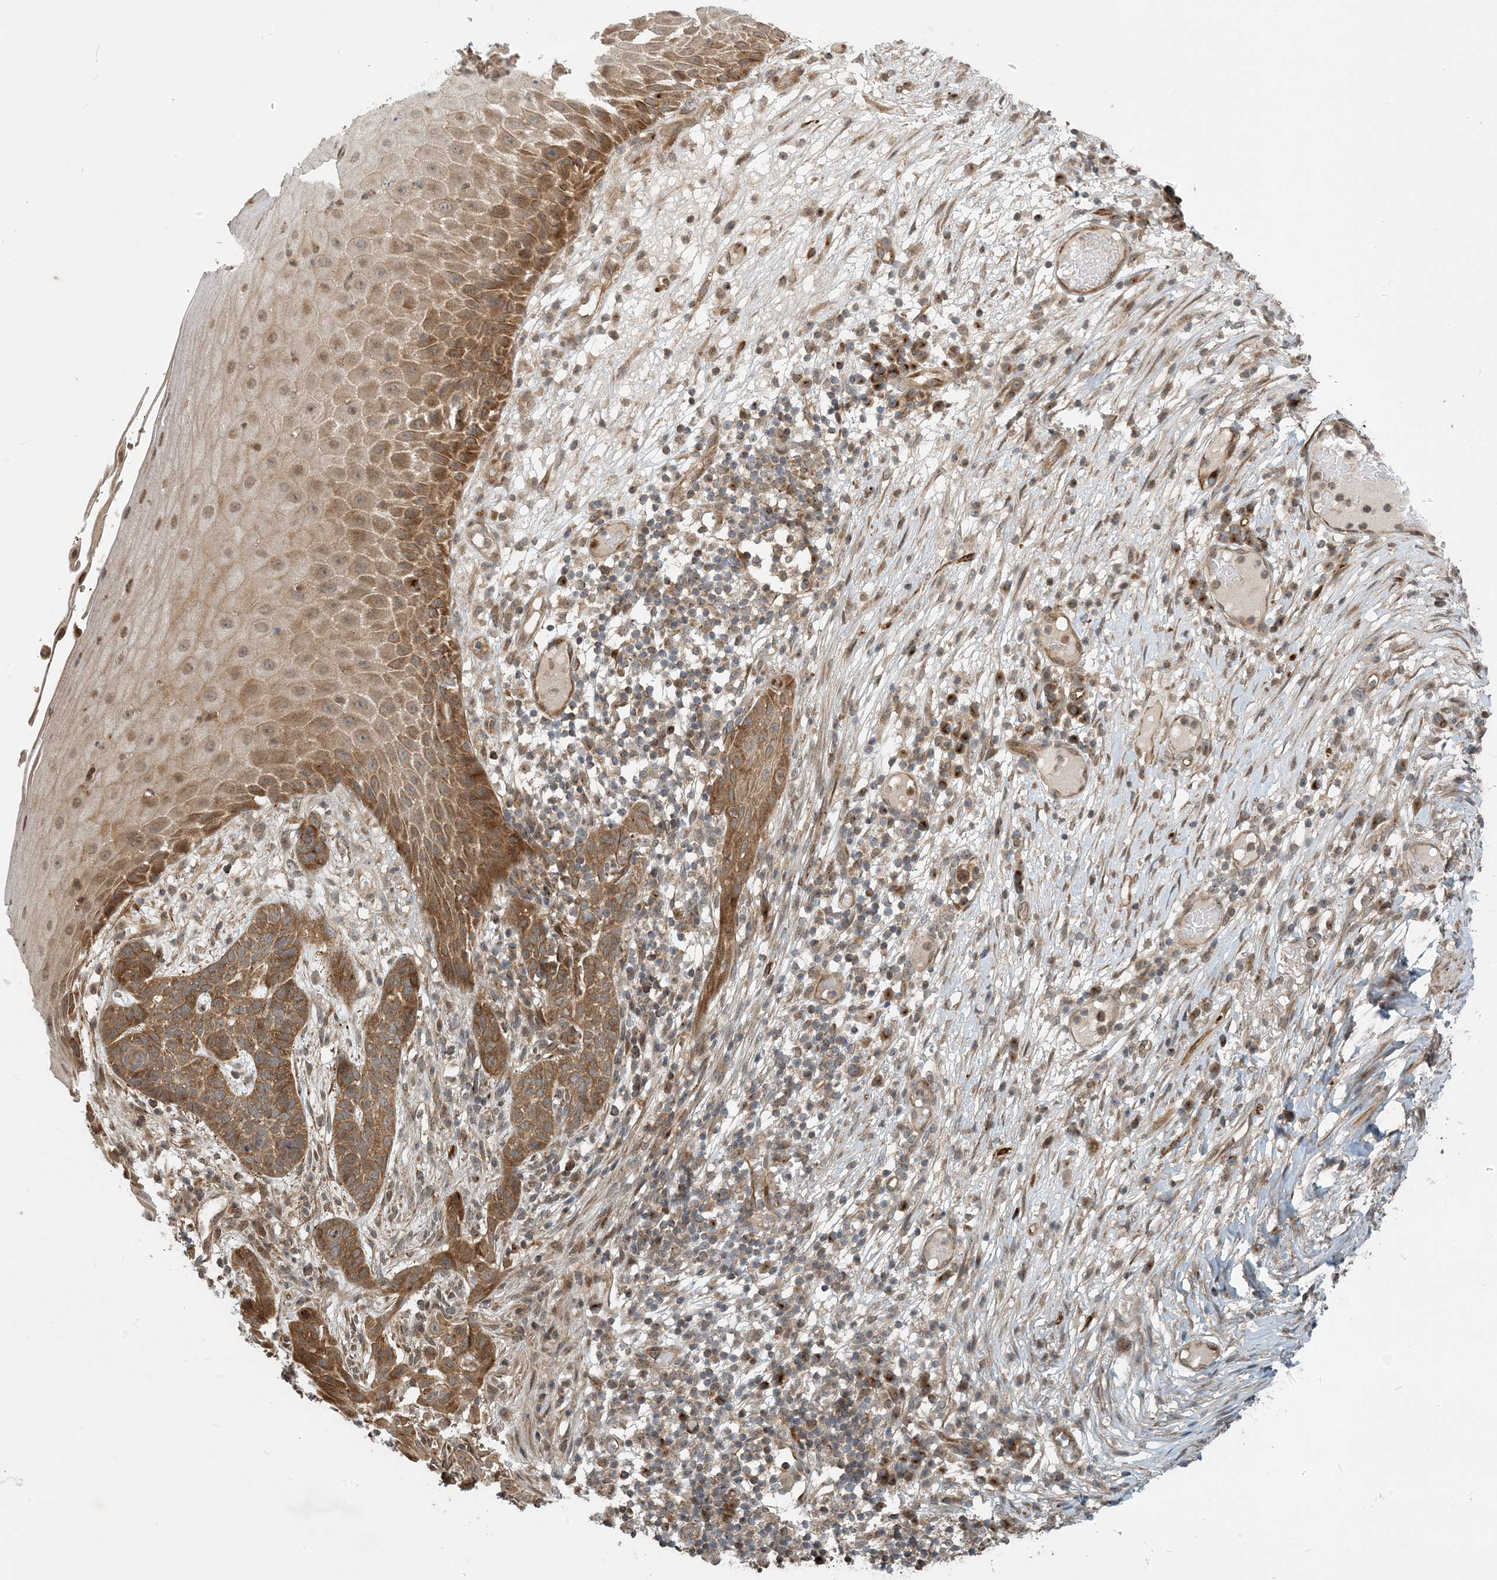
{"staining": {"intensity": "moderate", "quantity": ">75%", "location": "cytoplasmic/membranous"}, "tissue": "skin cancer", "cell_type": "Tumor cells", "image_type": "cancer", "snomed": [{"axis": "morphology", "description": "Normal tissue, NOS"}, {"axis": "morphology", "description": "Basal cell carcinoma"}, {"axis": "topography", "description": "Skin"}], "caption": "IHC (DAB) staining of skin cancer (basal cell carcinoma) exhibits moderate cytoplasmic/membranous protein positivity in about >75% of tumor cells.", "gene": "ZBTB3", "patient": {"sex": "male", "age": 64}}